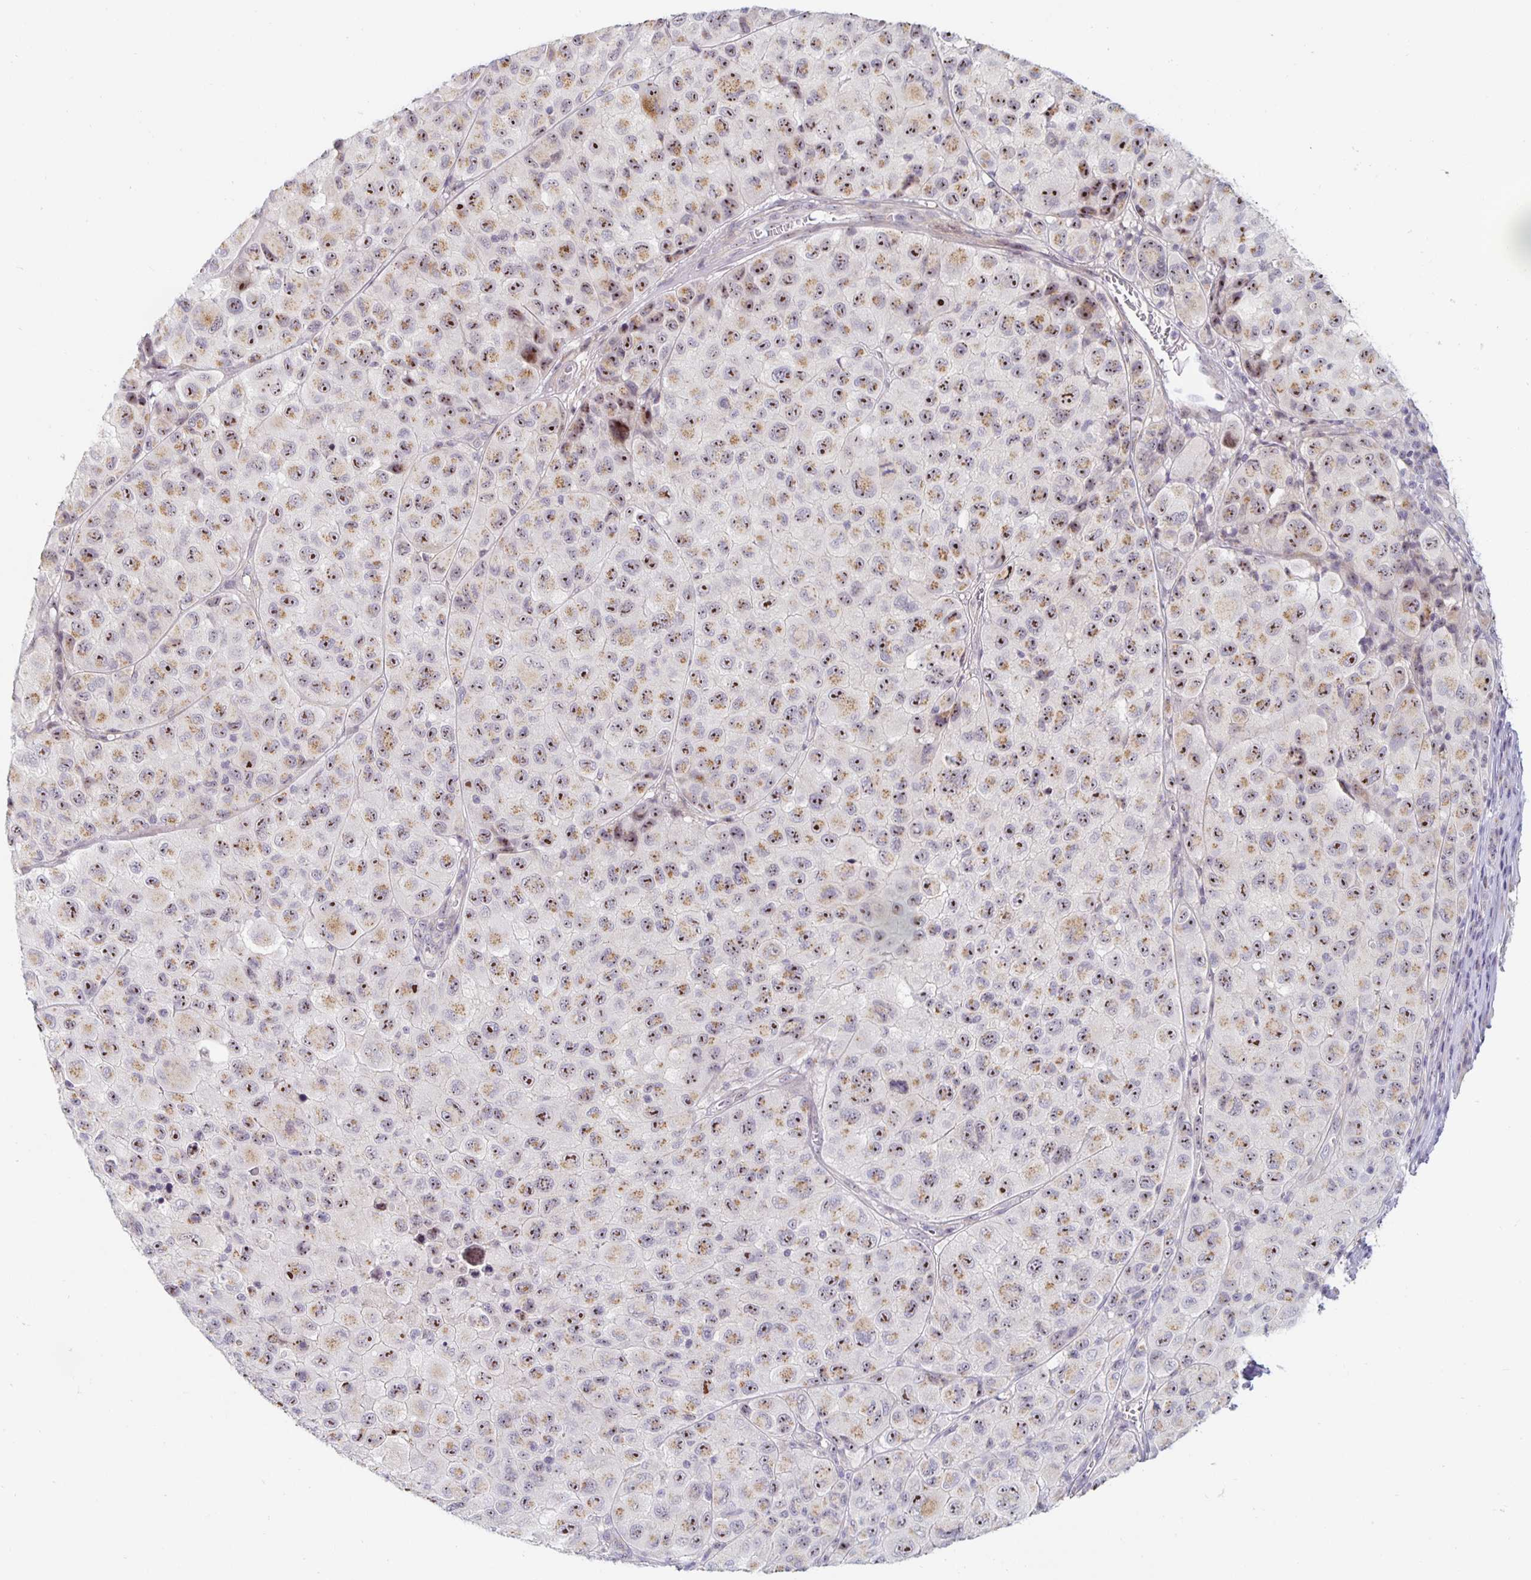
{"staining": {"intensity": "moderate", "quantity": ">75%", "location": "nuclear"}, "tissue": "melanoma", "cell_type": "Tumor cells", "image_type": "cancer", "snomed": [{"axis": "morphology", "description": "Malignant melanoma, NOS"}, {"axis": "topography", "description": "Skin"}], "caption": "Melanoma stained with a brown dye shows moderate nuclear positive positivity in approximately >75% of tumor cells.", "gene": "NUP85", "patient": {"sex": "male", "age": 93}}